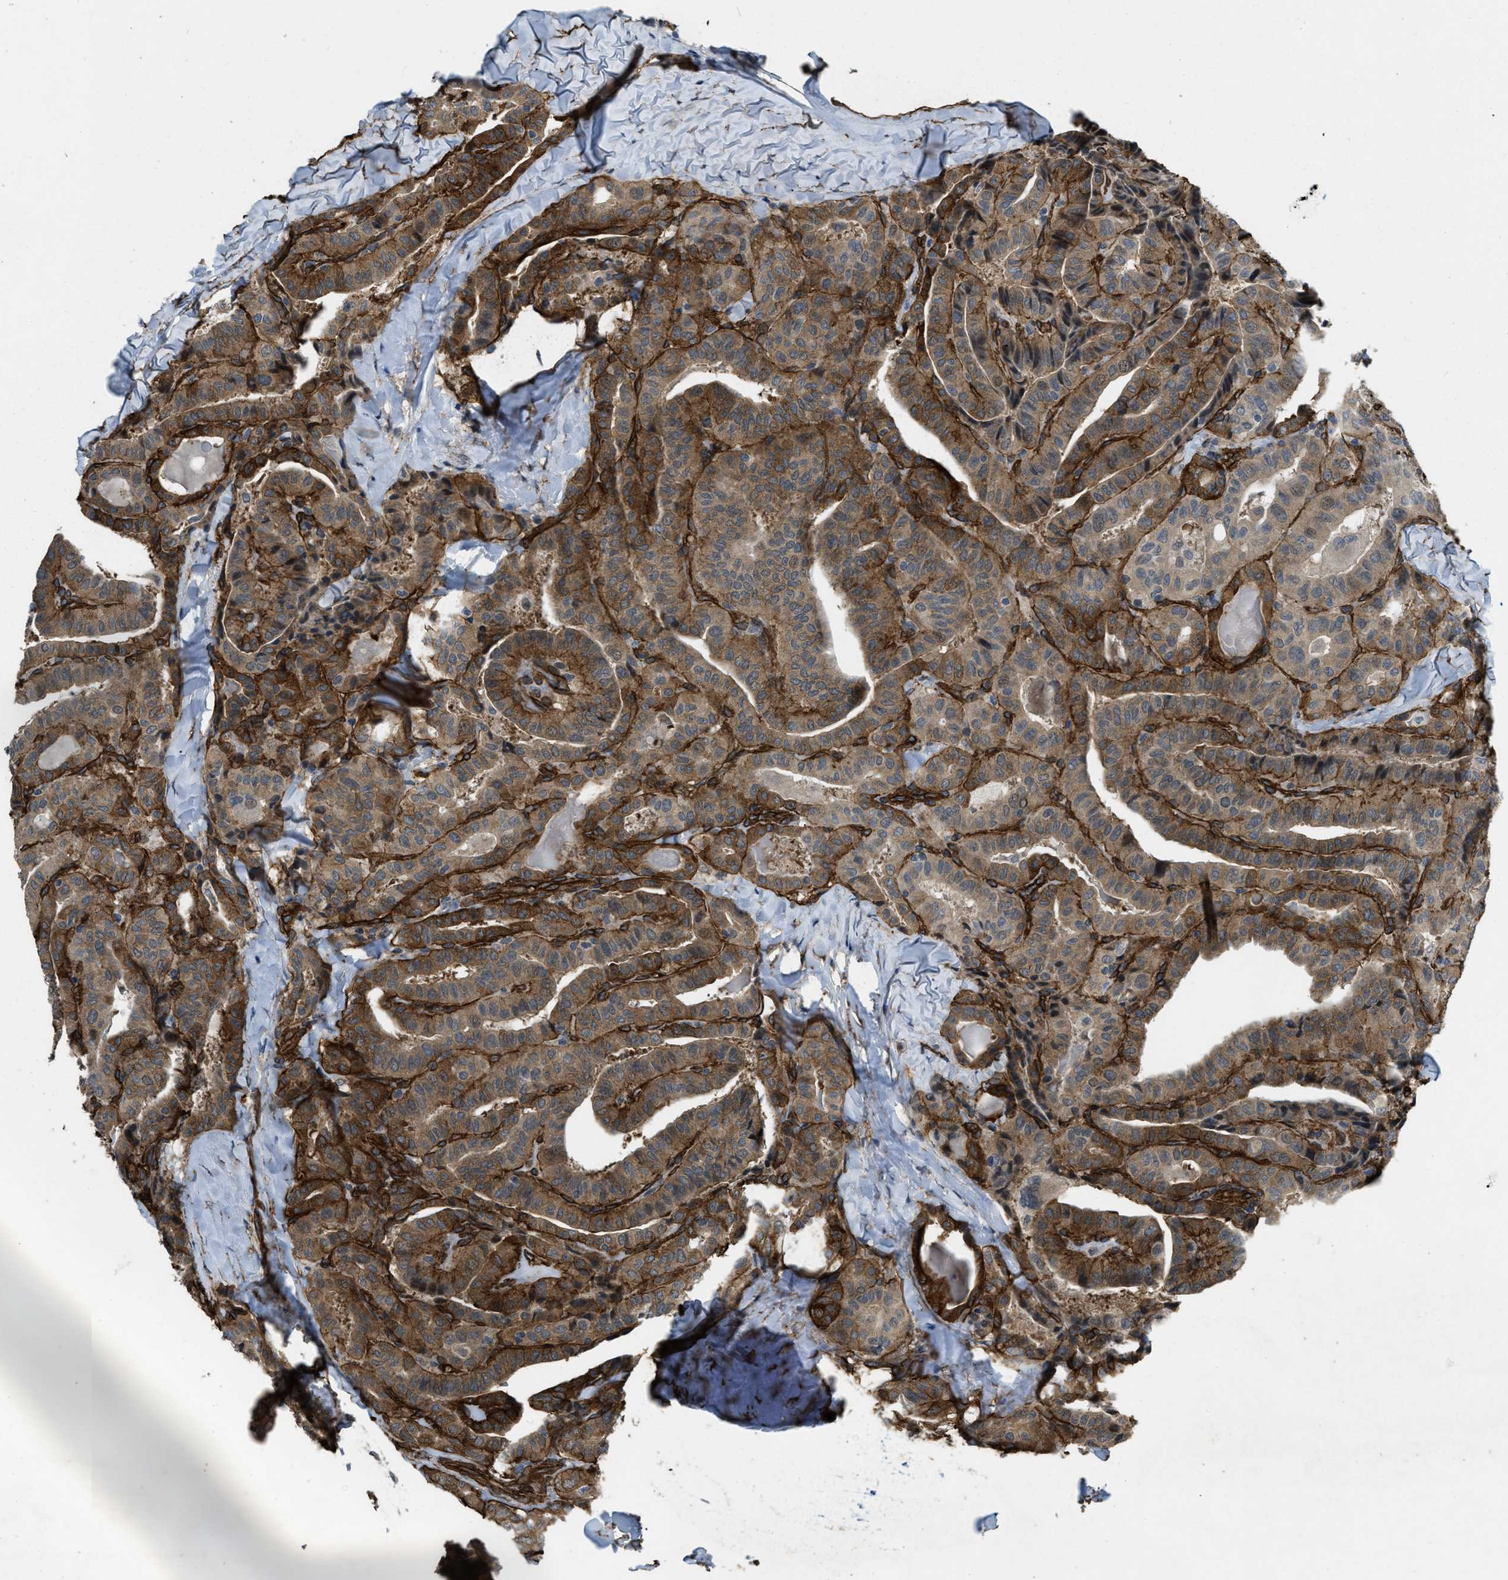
{"staining": {"intensity": "moderate", "quantity": ">75%", "location": "cytoplasmic/membranous"}, "tissue": "thyroid cancer", "cell_type": "Tumor cells", "image_type": "cancer", "snomed": [{"axis": "morphology", "description": "Papillary adenocarcinoma, NOS"}, {"axis": "topography", "description": "Thyroid gland"}], "caption": "Tumor cells display moderate cytoplasmic/membranous expression in approximately >75% of cells in thyroid cancer.", "gene": "NMB", "patient": {"sex": "male", "age": 77}}